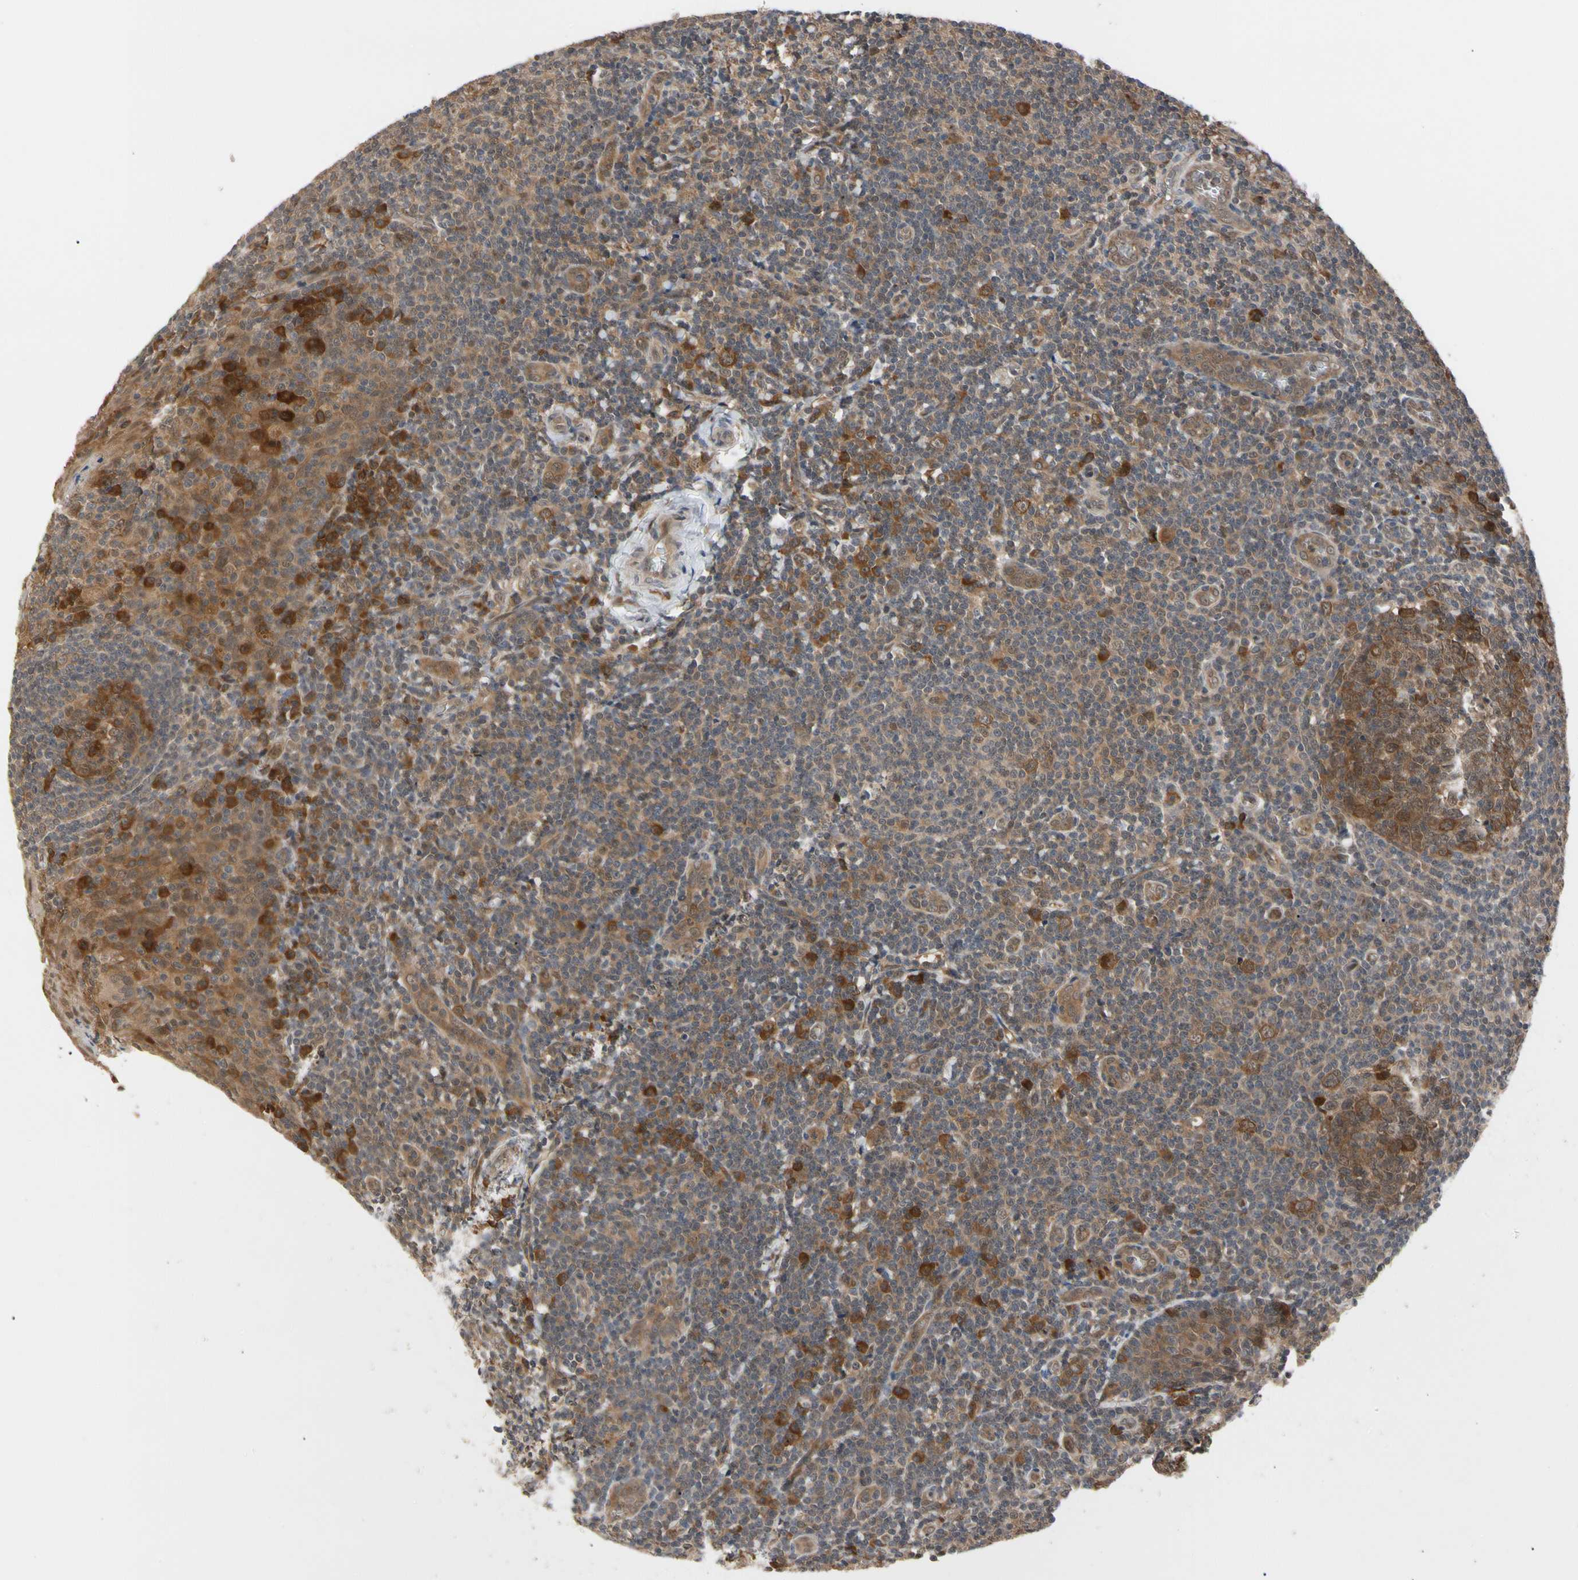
{"staining": {"intensity": "moderate", "quantity": ">75%", "location": "cytoplasmic/membranous,nuclear"}, "tissue": "tonsil", "cell_type": "Germinal center cells", "image_type": "normal", "snomed": [{"axis": "morphology", "description": "Normal tissue, NOS"}, {"axis": "topography", "description": "Tonsil"}], "caption": "High-magnification brightfield microscopy of benign tonsil stained with DAB (3,3'-diaminobenzidine) (brown) and counterstained with hematoxylin (blue). germinal center cells exhibit moderate cytoplasmic/membranous,nuclear positivity is appreciated in about>75% of cells.", "gene": "CYTIP", "patient": {"sex": "male", "age": 31}}